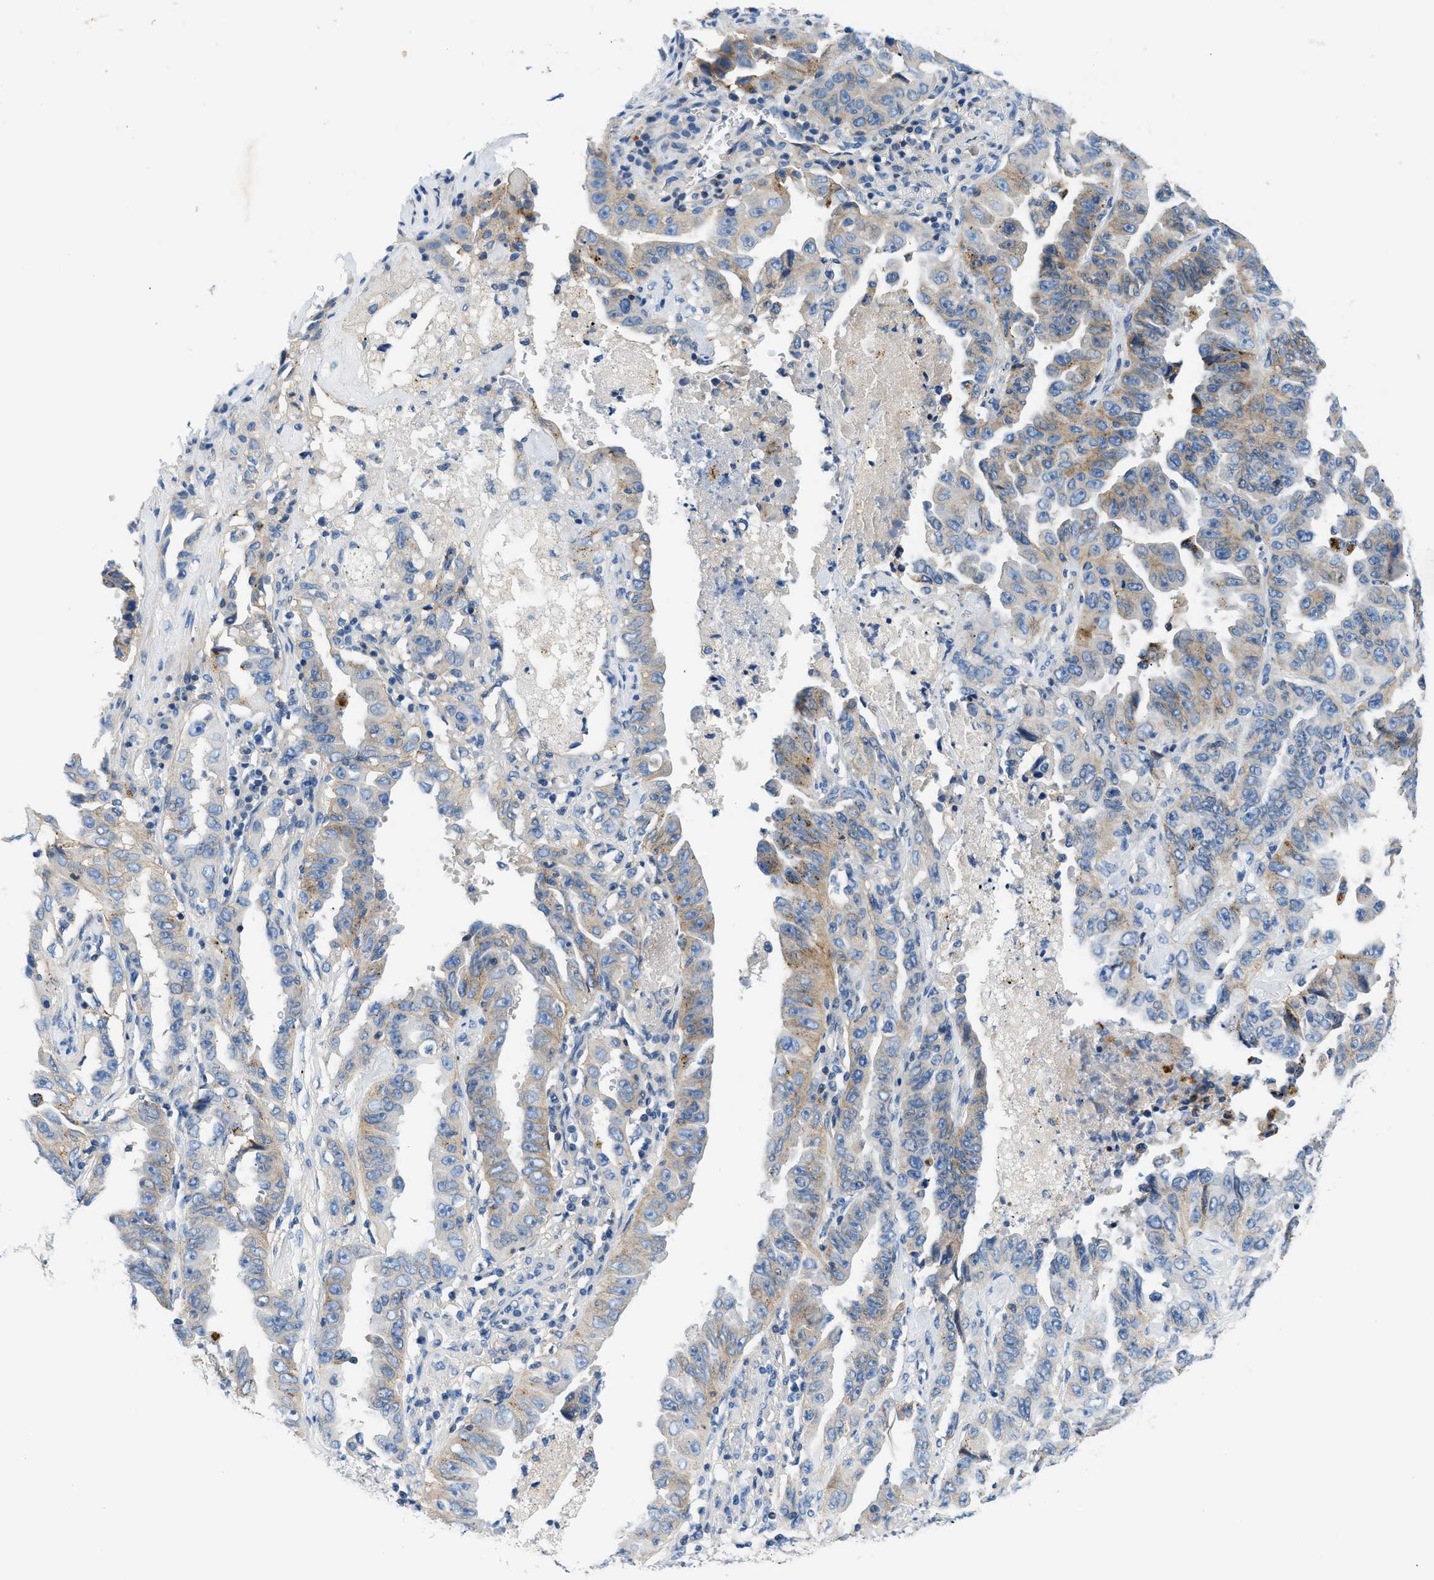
{"staining": {"intensity": "weak", "quantity": "<25%", "location": "cytoplasmic/membranous"}, "tissue": "lung cancer", "cell_type": "Tumor cells", "image_type": "cancer", "snomed": [{"axis": "morphology", "description": "Adenocarcinoma, NOS"}, {"axis": "topography", "description": "Lung"}], "caption": "IHC micrograph of lung adenocarcinoma stained for a protein (brown), which demonstrates no positivity in tumor cells.", "gene": "ORAI1", "patient": {"sex": "female", "age": 51}}